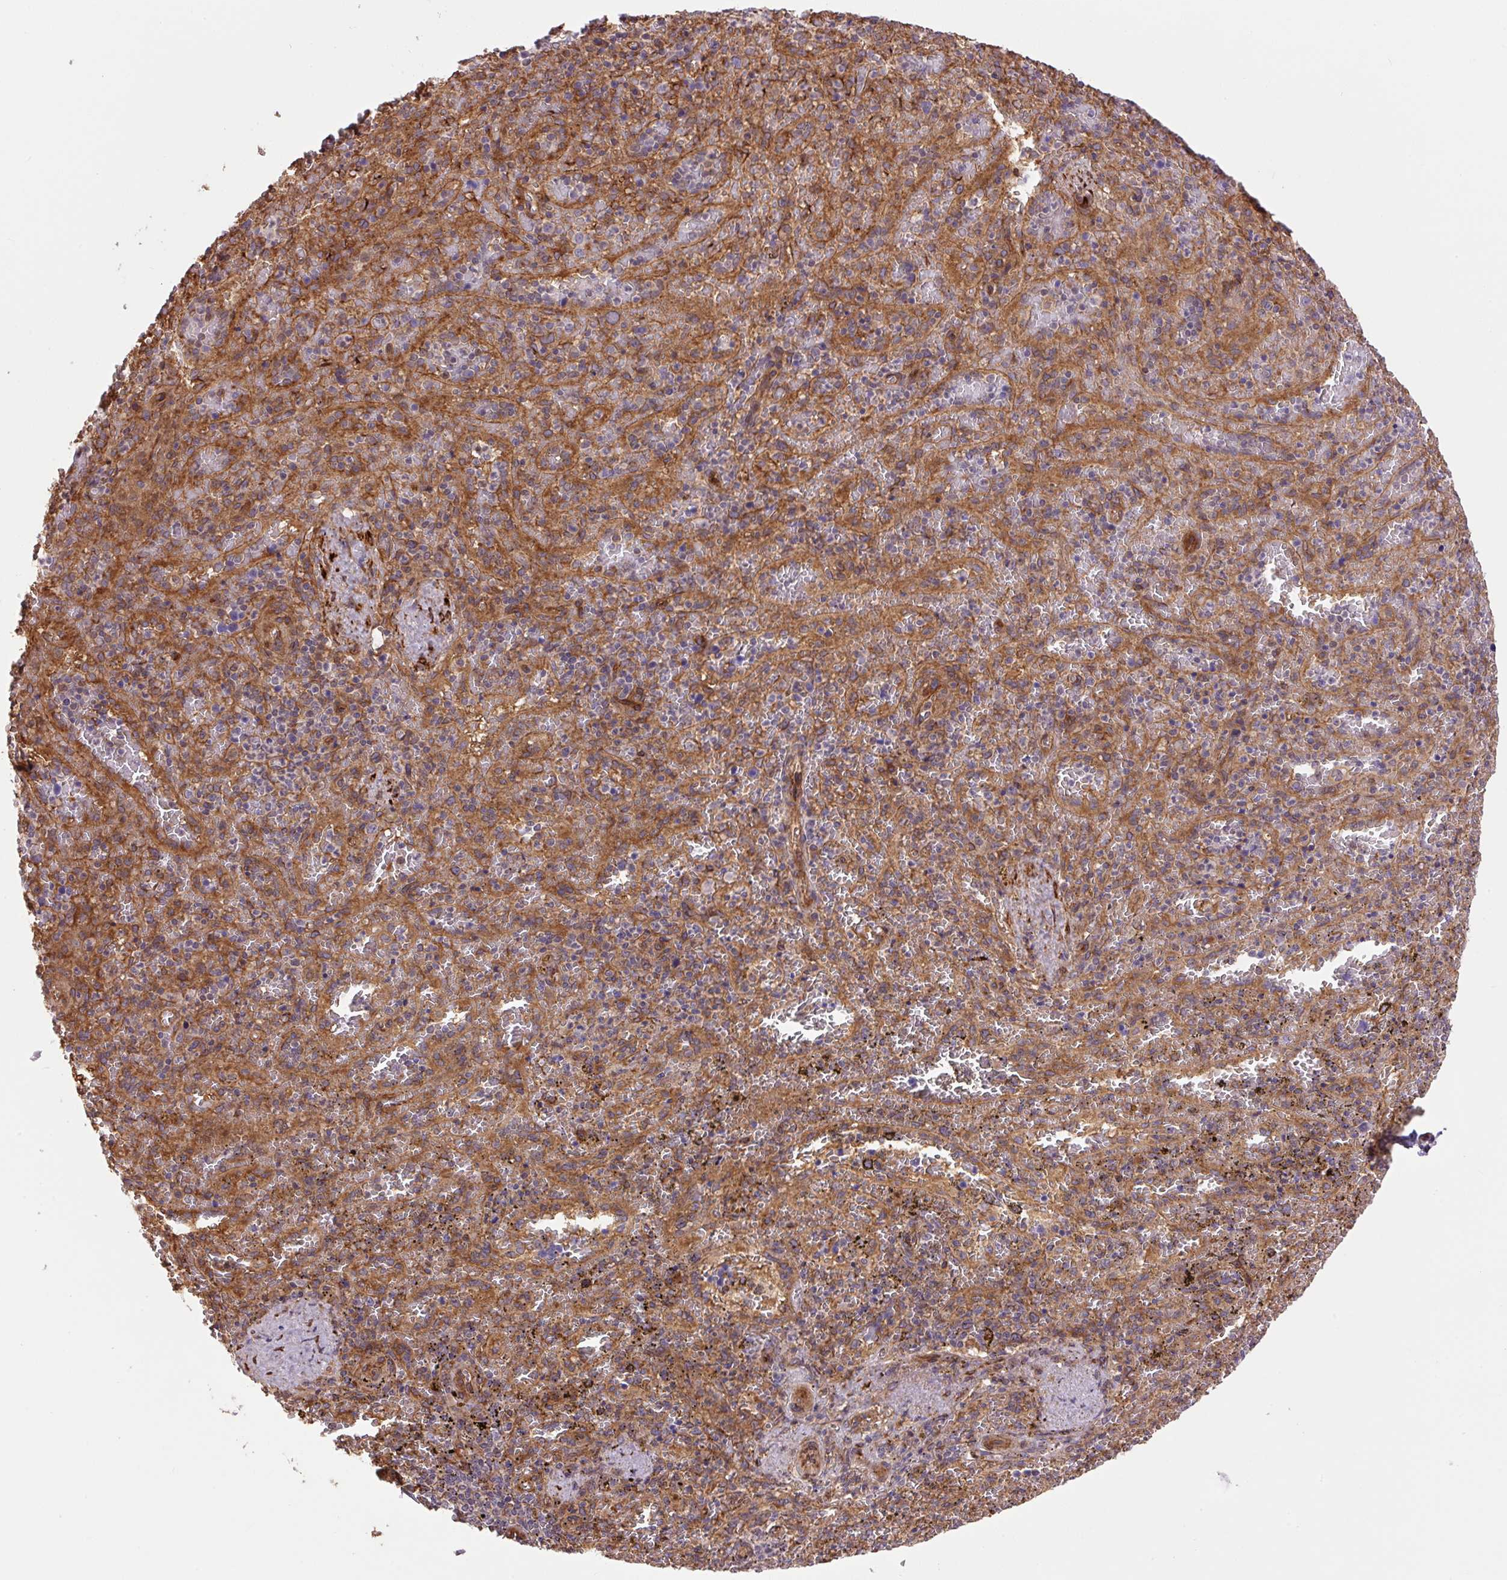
{"staining": {"intensity": "weak", "quantity": "25%-75%", "location": "cytoplasmic/membranous"}, "tissue": "spleen", "cell_type": "Cells in red pulp", "image_type": "normal", "snomed": [{"axis": "morphology", "description": "Normal tissue, NOS"}, {"axis": "topography", "description": "Spleen"}], "caption": "Immunohistochemical staining of benign human spleen demonstrates weak cytoplasmic/membranous protein expression in approximately 25%-75% of cells in red pulp.", "gene": "SEPTIN10", "patient": {"sex": "female", "age": 50}}